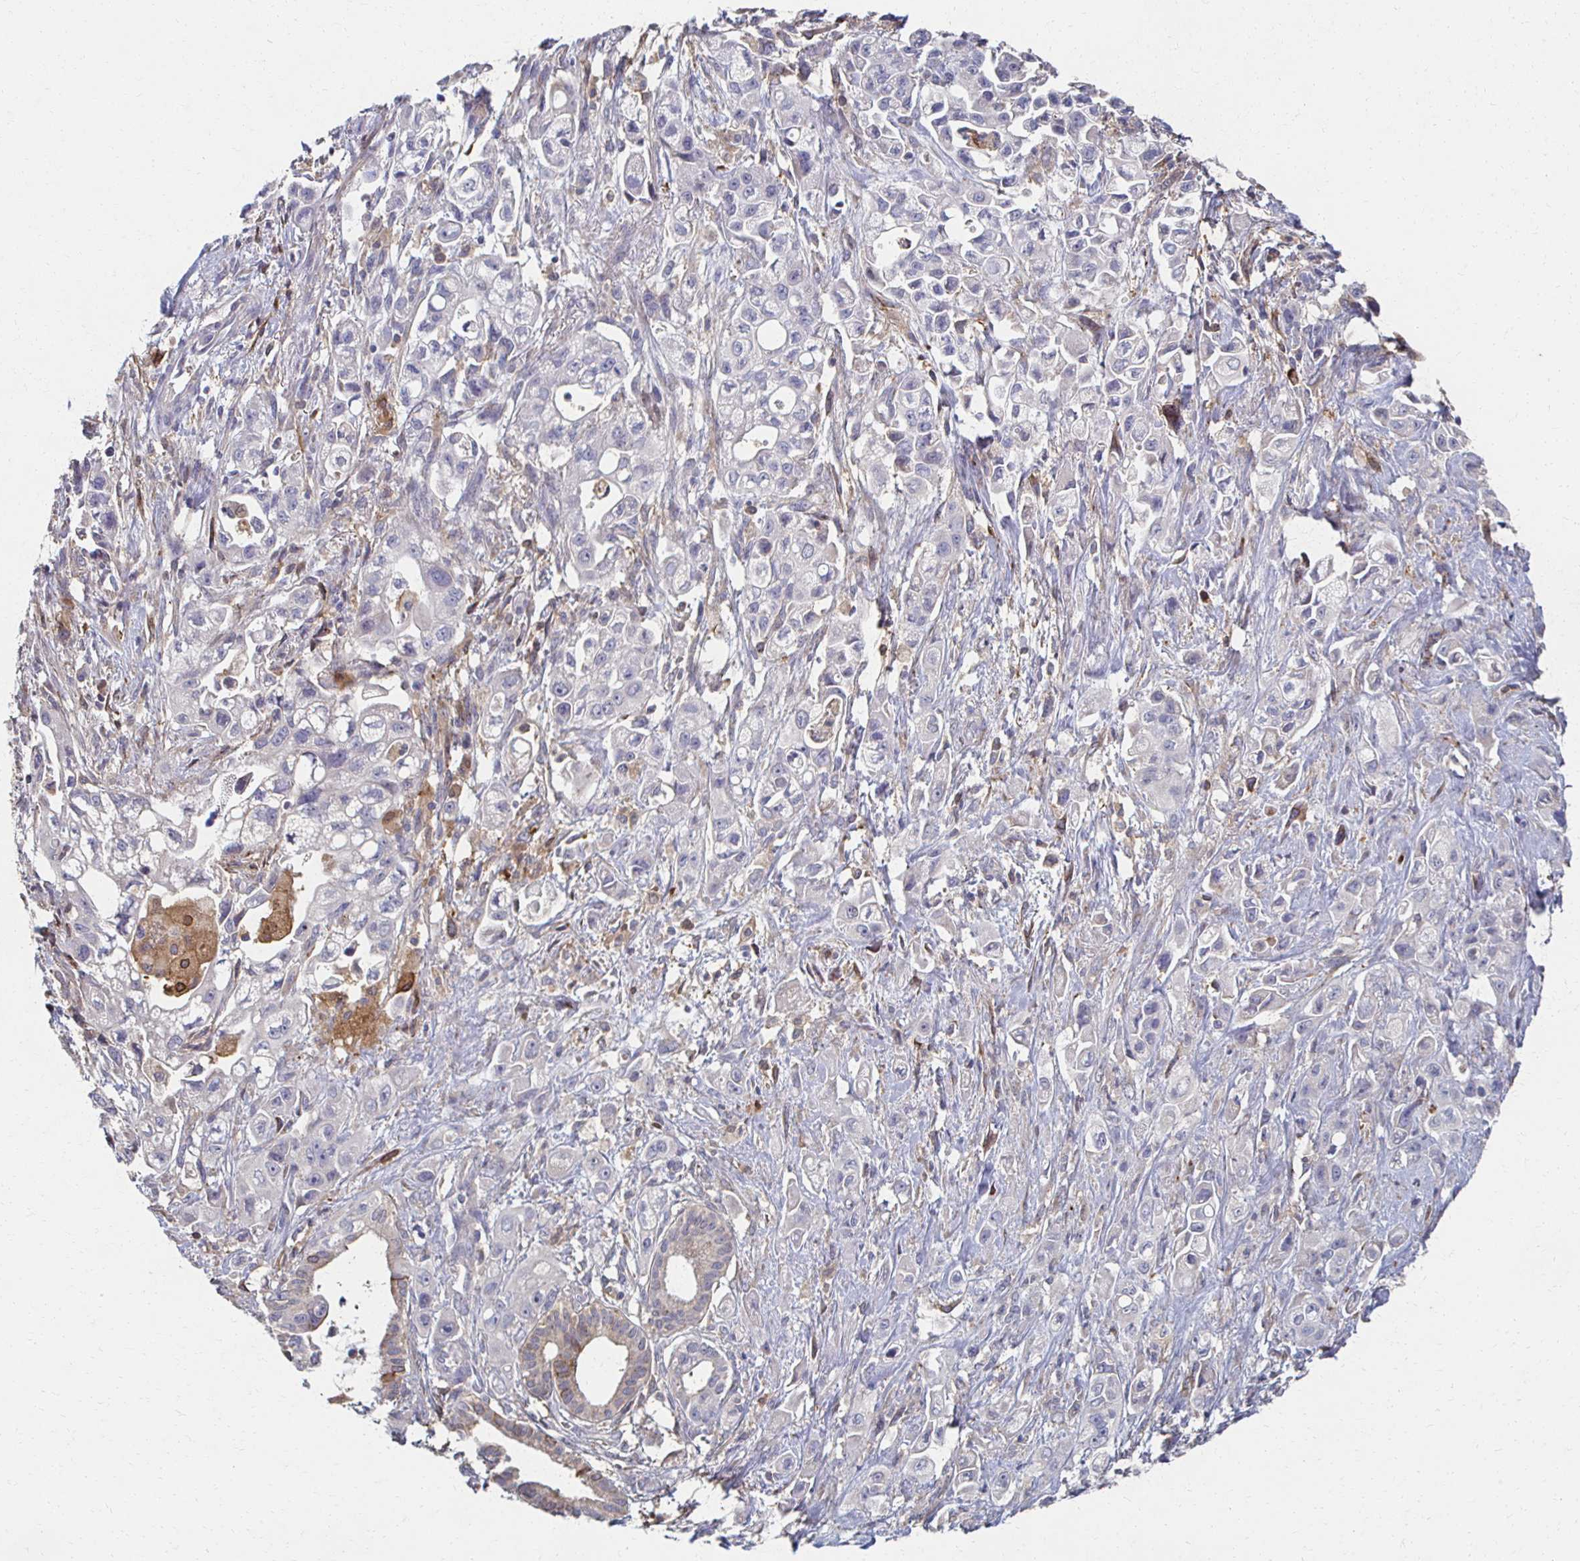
{"staining": {"intensity": "negative", "quantity": "none", "location": "none"}, "tissue": "pancreatic cancer", "cell_type": "Tumor cells", "image_type": "cancer", "snomed": [{"axis": "morphology", "description": "Adenocarcinoma, NOS"}, {"axis": "topography", "description": "Pancreas"}], "caption": "High magnification brightfield microscopy of pancreatic cancer stained with DAB (brown) and counterstained with hematoxylin (blue): tumor cells show no significant expression.", "gene": "CX3CR1", "patient": {"sex": "female", "age": 66}}